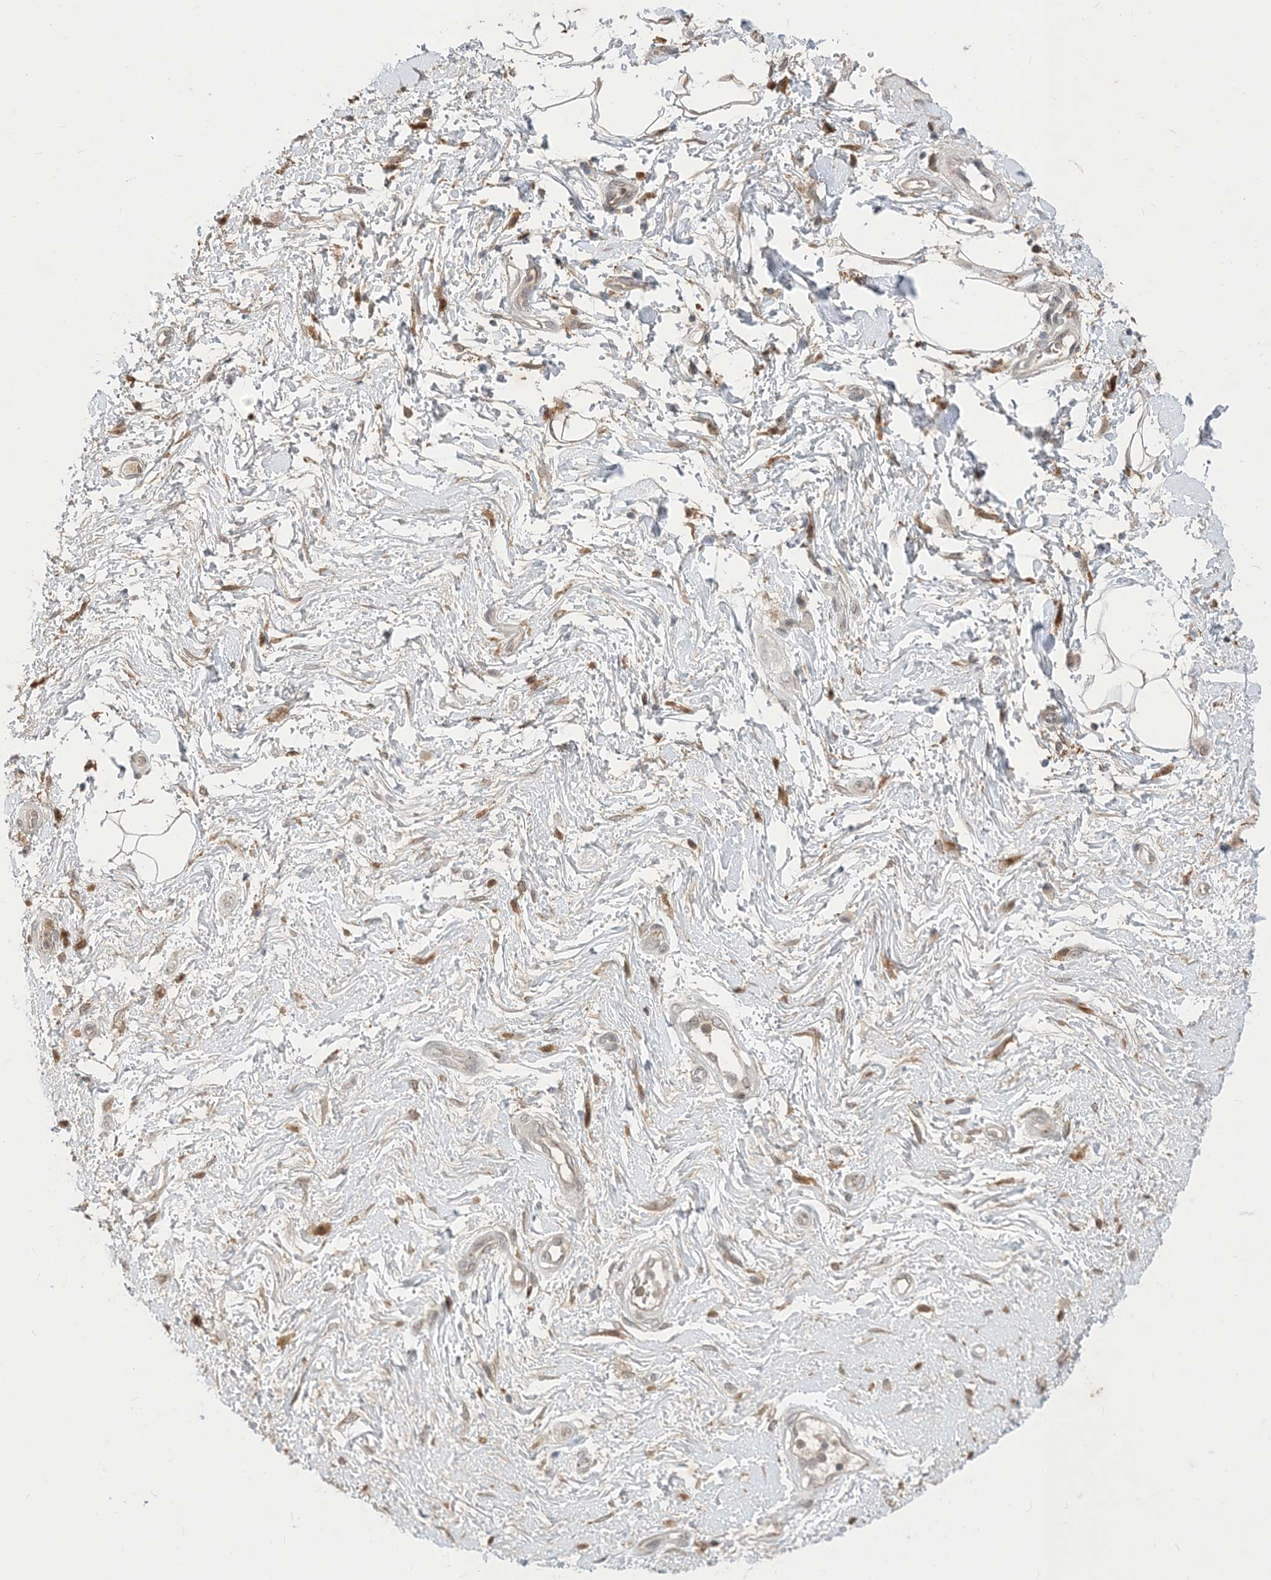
{"staining": {"intensity": "moderate", "quantity": "25%-75%", "location": "cytoplasmic/membranous"}, "tissue": "adipose tissue", "cell_type": "Adipocytes", "image_type": "normal", "snomed": [{"axis": "morphology", "description": "Normal tissue, NOS"}, {"axis": "morphology", "description": "Adenocarcinoma, NOS"}, {"axis": "topography", "description": "Pancreas"}, {"axis": "topography", "description": "Peripheral nerve tissue"}], "caption": "A medium amount of moderate cytoplasmic/membranous positivity is seen in approximately 25%-75% of adipocytes in benign adipose tissue.", "gene": "NAGK", "patient": {"sex": "male", "age": 59}}